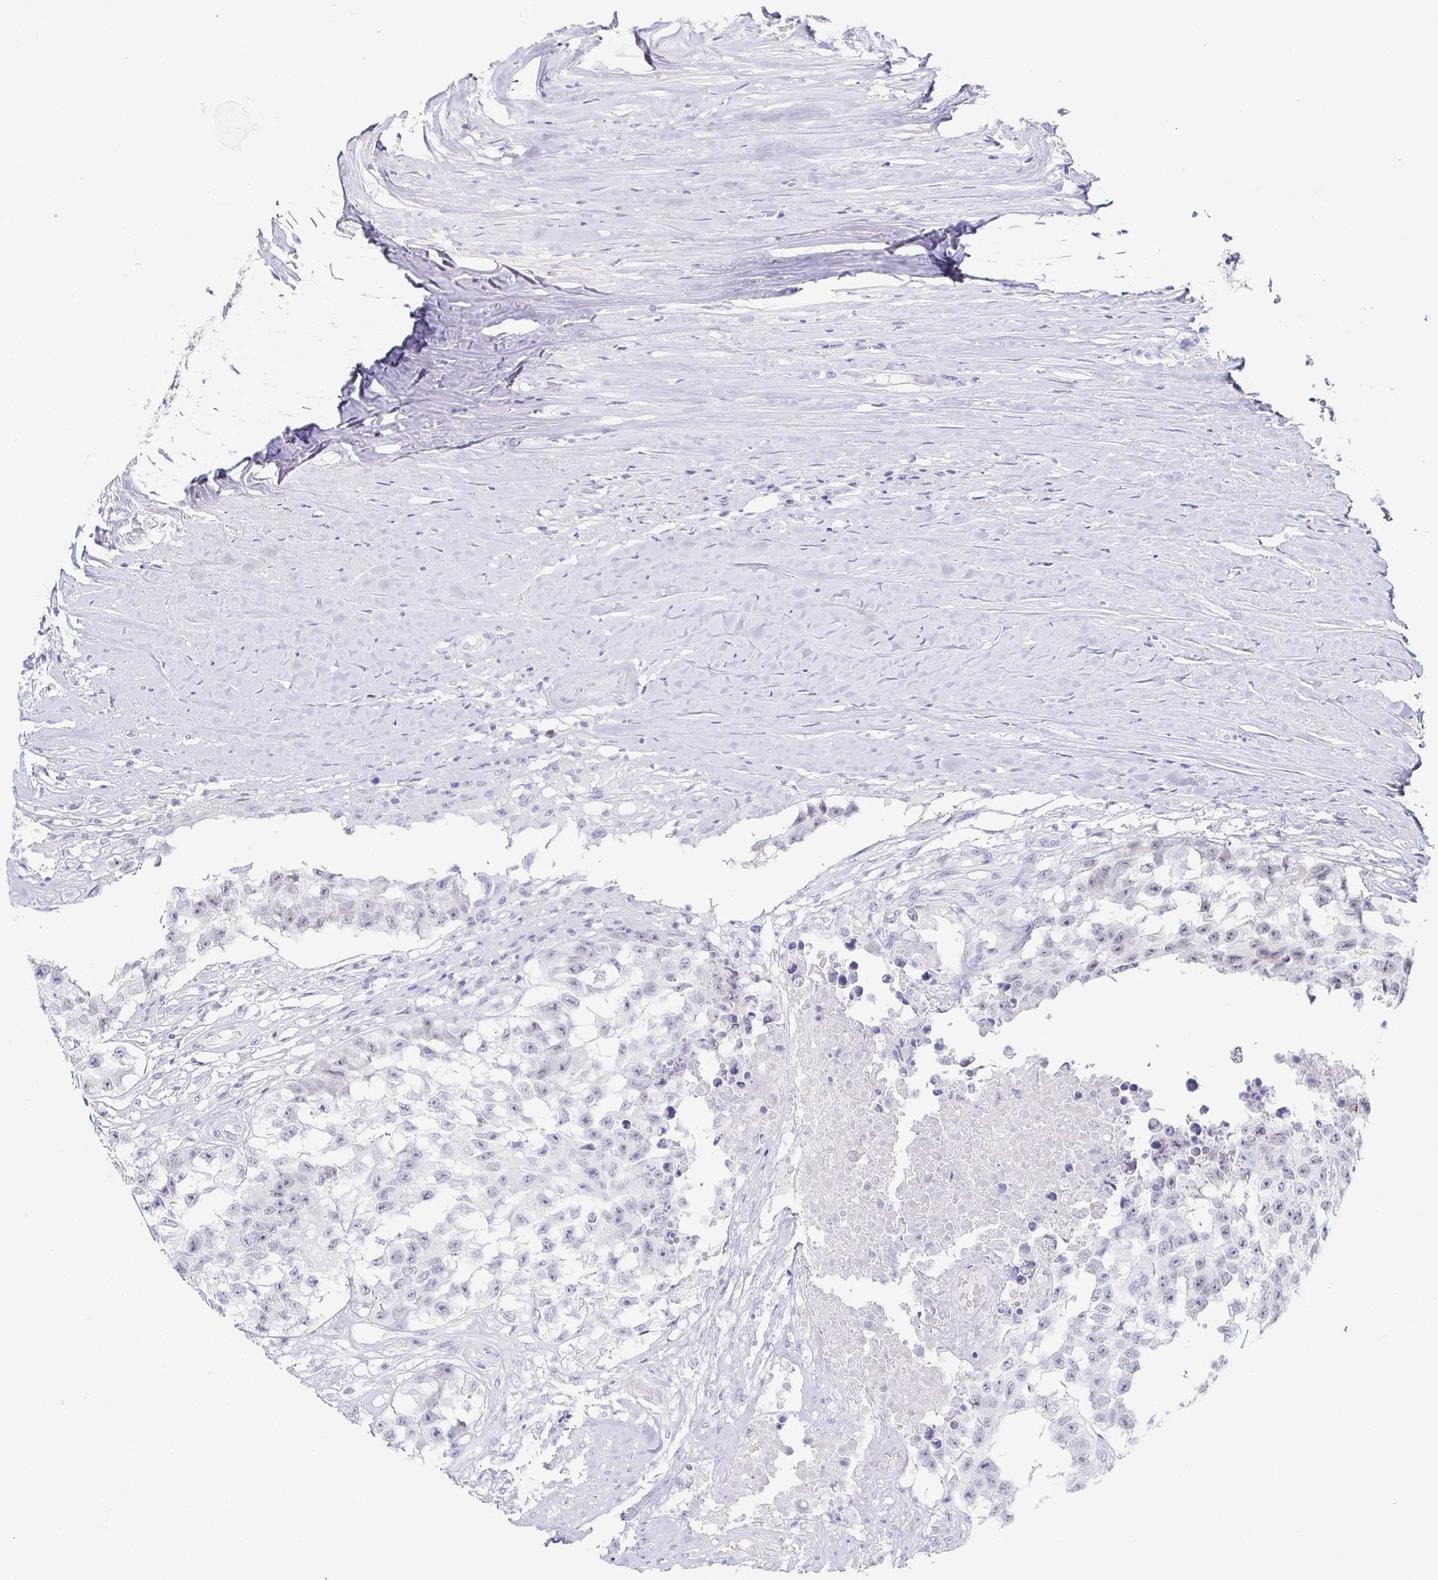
{"staining": {"intensity": "negative", "quantity": "none", "location": "none"}, "tissue": "testis cancer", "cell_type": "Tumor cells", "image_type": "cancer", "snomed": [{"axis": "morphology", "description": "Carcinoma, Embryonal, NOS"}, {"axis": "topography", "description": "Testis"}], "caption": "The photomicrograph reveals no staining of tumor cells in testis cancer.", "gene": "RHOV", "patient": {"sex": "male", "age": 83}}